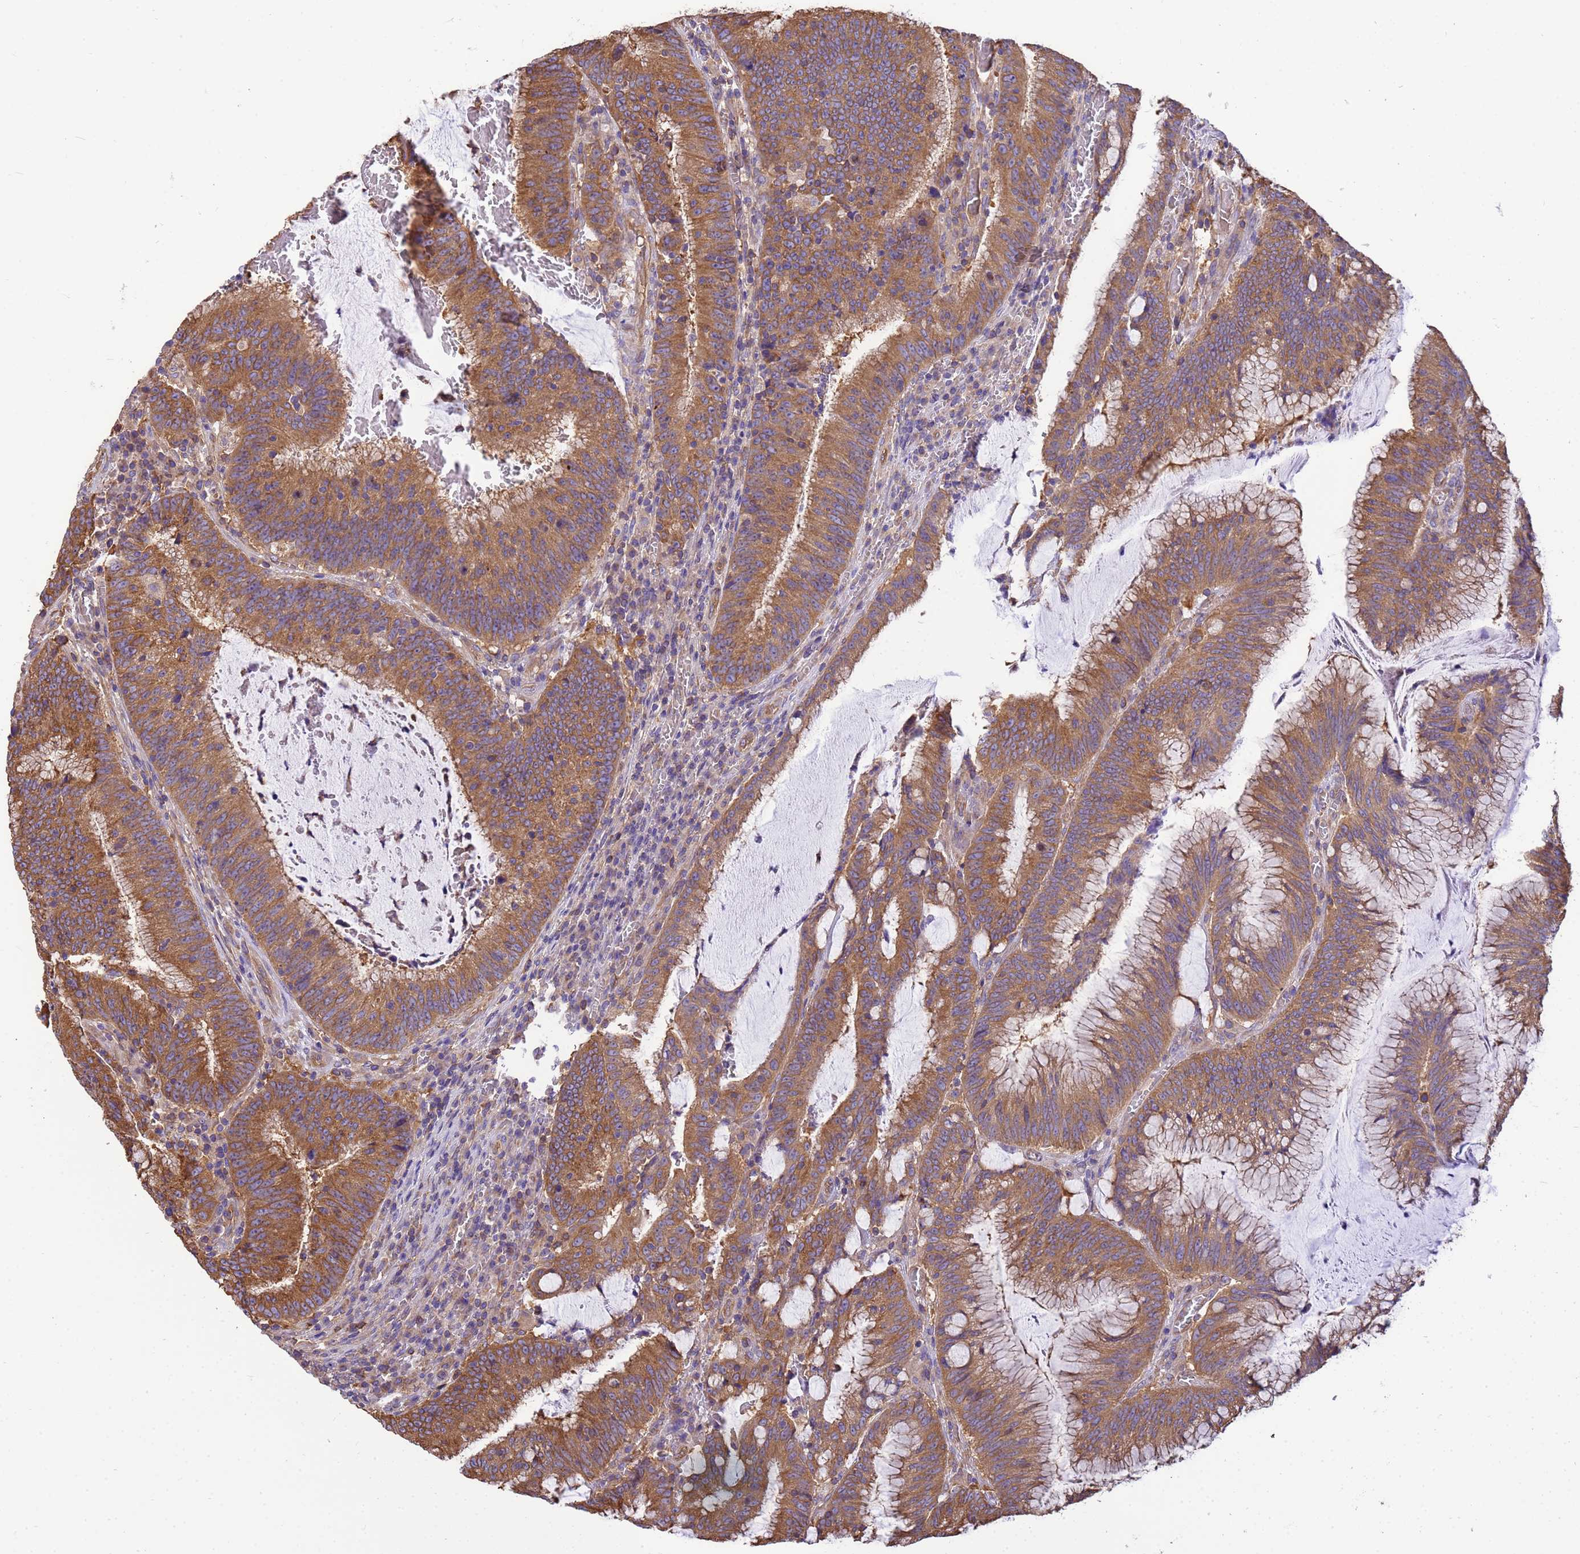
{"staining": {"intensity": "moderate", "quantity": ">75%", "location": "cytoplasmic/membranous"}, "tissue": "colorectal cancer", "cell_type": "Tumor cells", "image_type": "cancer", "snomed": [{"axis": "morphology", "description": "Adenocarcinoma, NOS"}, {"axis": "topography", "description": "Rectum"}], "caption": "Human colorectal cancer (adenocarcinoma) stained with a protein marker exhibits moderate staining in tumor cells.", "gene": "TUBB1", "patient": {"sex": "female", "age": 77}}